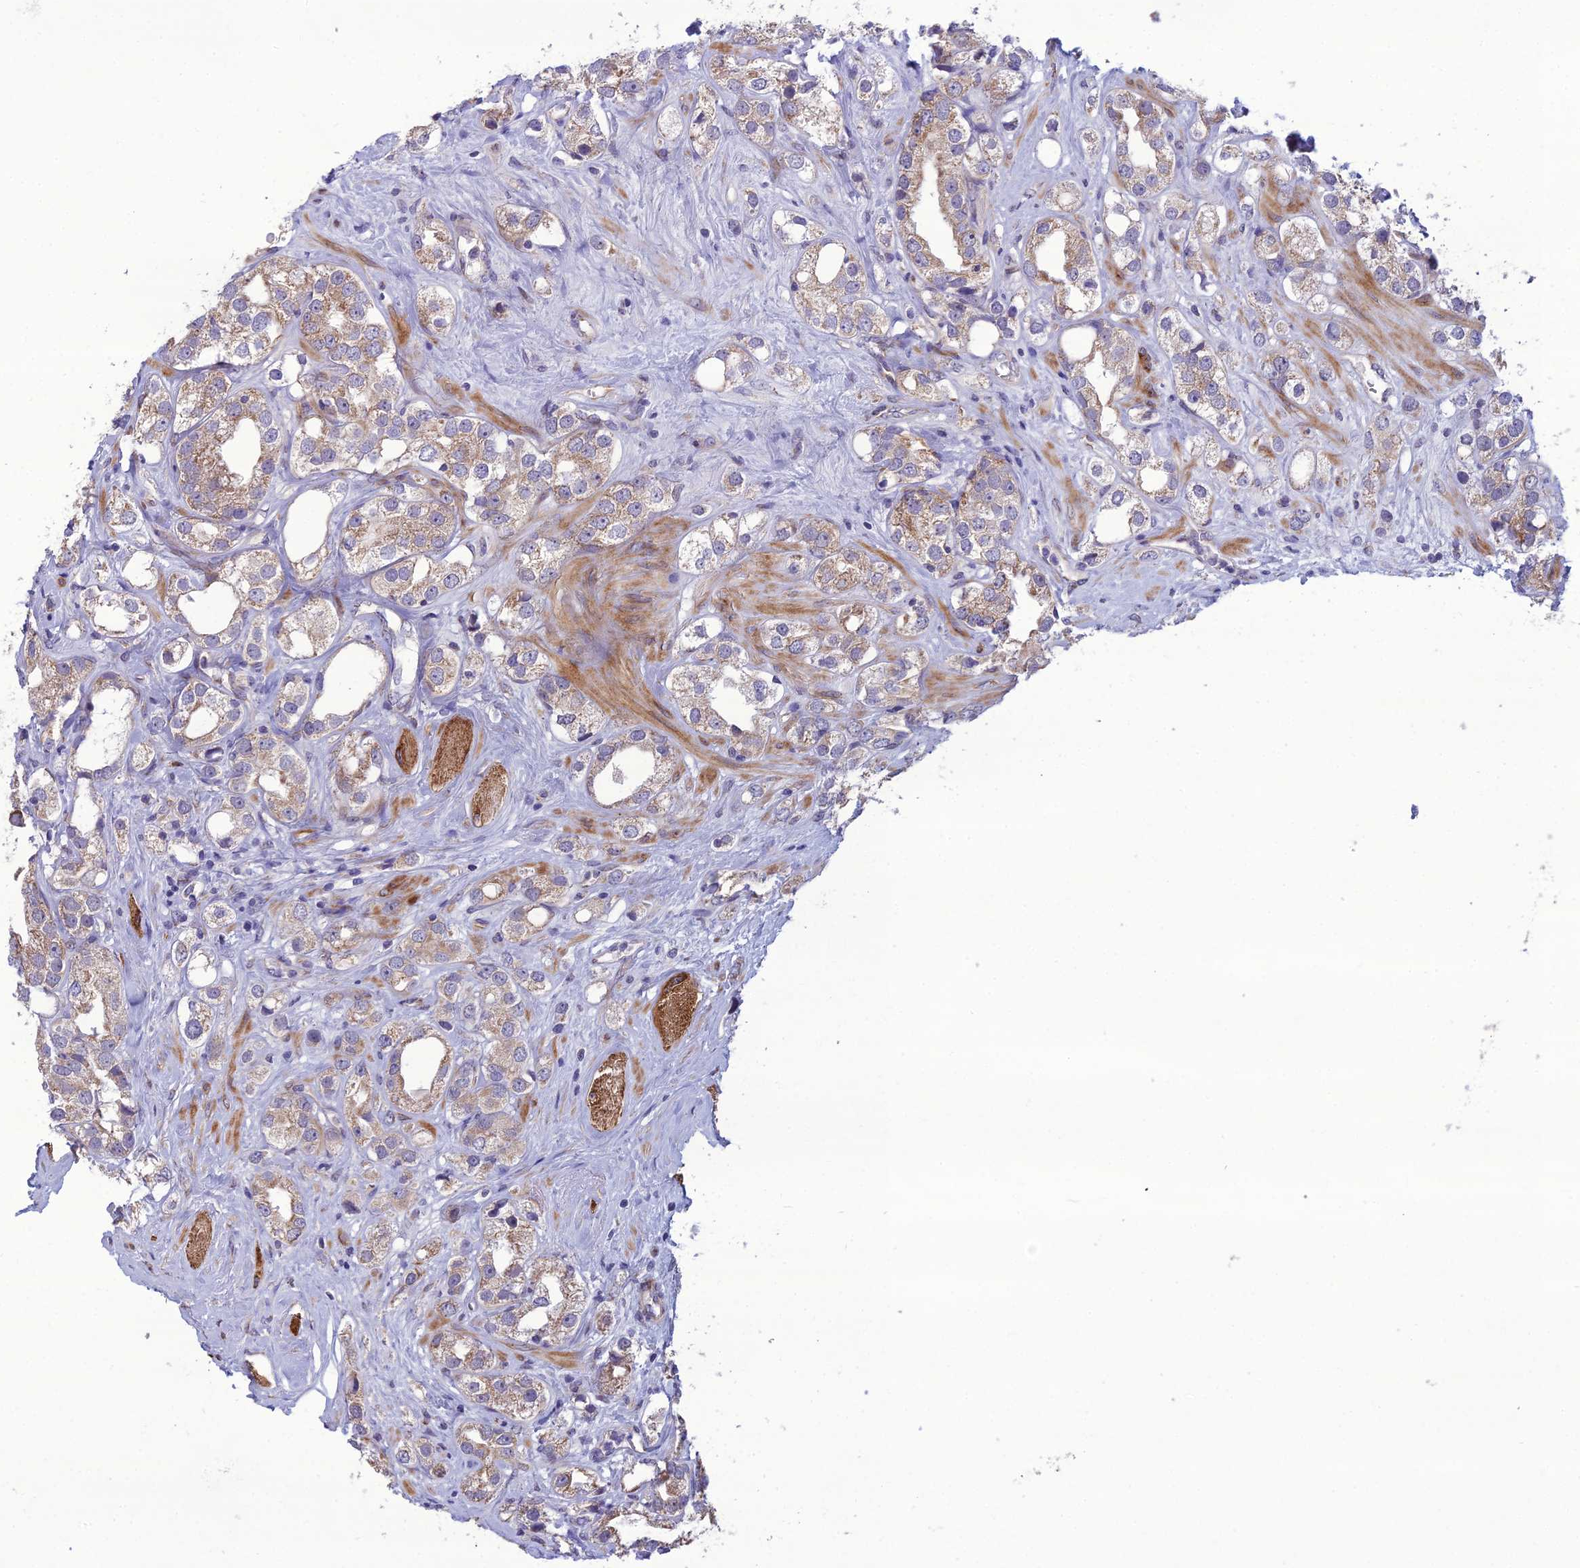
{"staining": {"intensity": "moderate", "quantity": "25%-75%", "location": "cytoplasmic/membranous"}, "tissue": "prostate cancer", "cell_type": "Tumor cells", "image_type": "cancer", "snomed": [{"axis": "morphology", "description": "Adenocarcinoma, NOS"}, {"axis": "topography", "description": "Prostate"}], "caption": "Moderate cytoplasmic/membranous expression for a protein is present in approximately 25%-75% of tumor cells of adenocarcinoma (prostate) using immunohistochemistry (IHC).", "gene": "NODAL", "patient": {"sex": "male", "age": 79}}